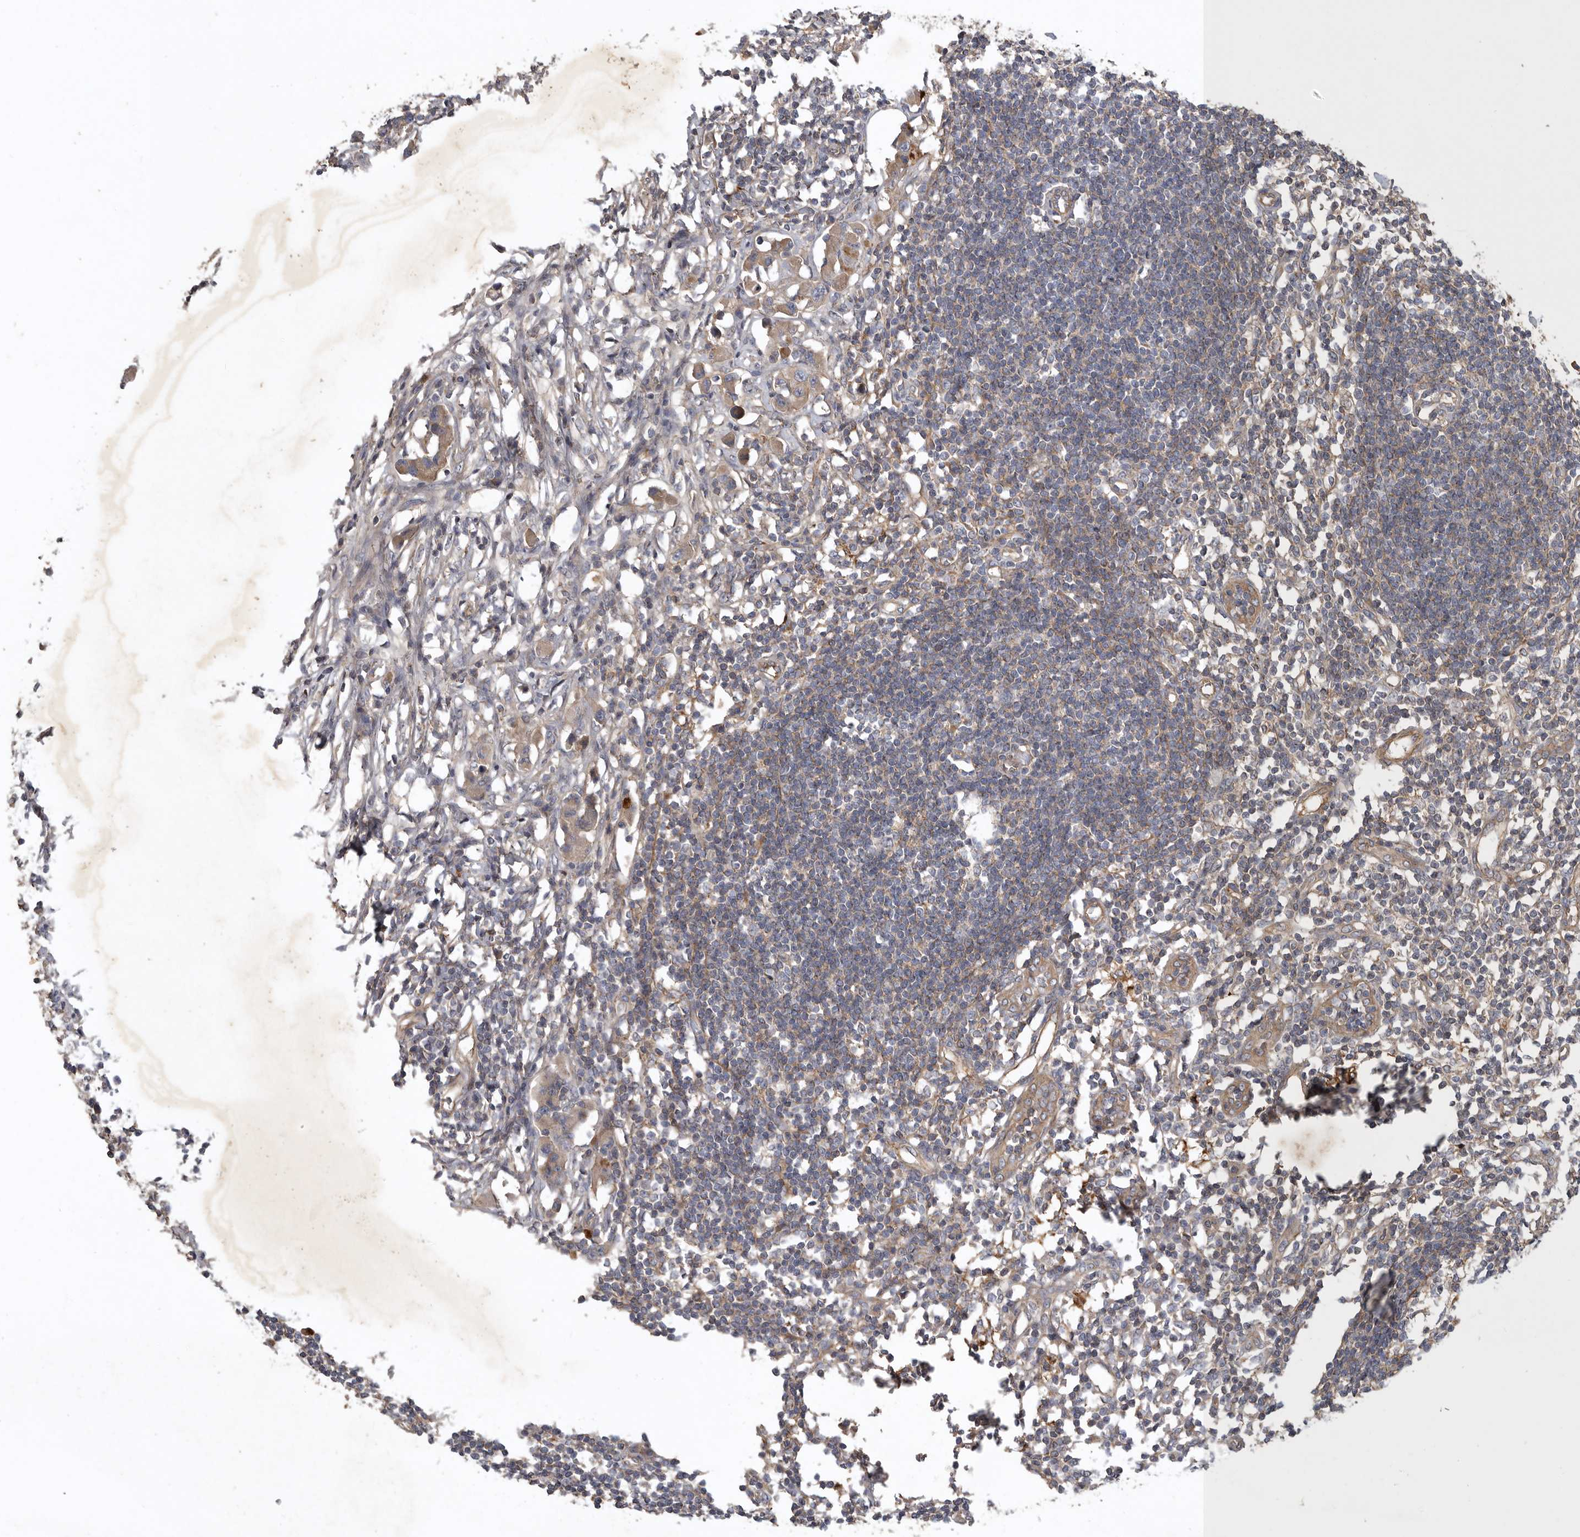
{"staining": {"intensity": "moderate", "quantity": "25%-75%", "location": "cytoplasmic/membranous"}, "tissue": "lymph node", "cell_type": "Germinal center cells", "image_type": "normal", "snomed": [{"axis": "morphology", "description": "Normal tissue, NOS"}, {"axis": "morphology", "description": "Malignant melanoma, Metastatic site"}, {"axis": "topography", "description": "Lymph node"}], "caption": "IHC histopathology image of benign human lymph node stained for a protein (brown), which exhibits medium levels of moderate cytoplasmic/membranous staining in about 25%-75% of germinal center cells.", "gene": "MLPH", "patient": {"sex": "male", "age": 41}}